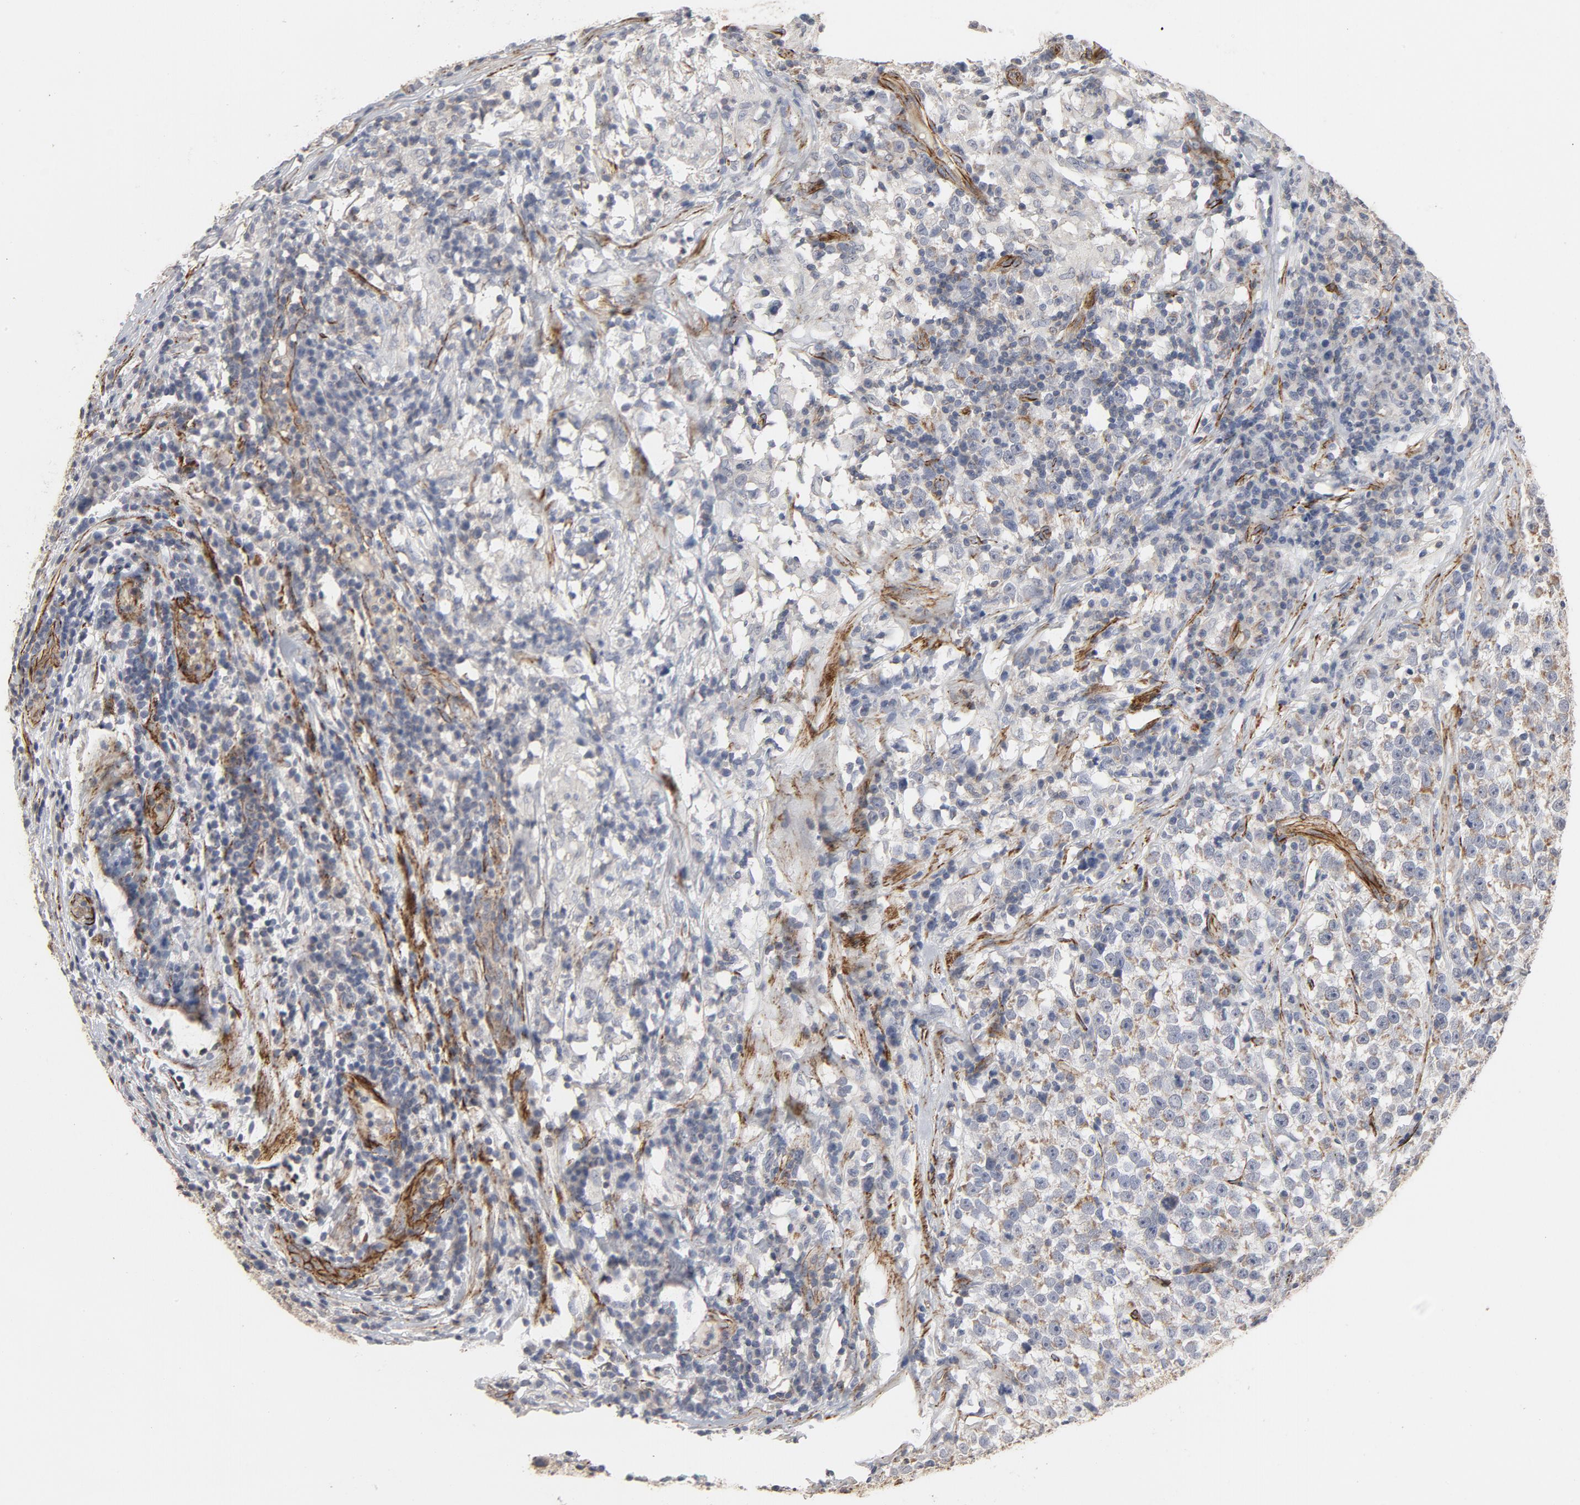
{"staining": {"intensity": "moderate", "quantity": ">75%", "location": "cytoplasmic/membranous"}, "tissue": "testis cancer", "cell_type": "Tumor cells", "image_type": "cancer", "snomed": [{"axis": "morphology", "description": "Seminoma, NOS"}, {"axis": "topography", "description": "Testis"}], "caption": "Testis seminoma tissue demonstrates moderate cytoplasmic/membranous expression in about >75% of tumor cells", "gene": "GNG2", "patient": {"sex": "male", "age": 43}}